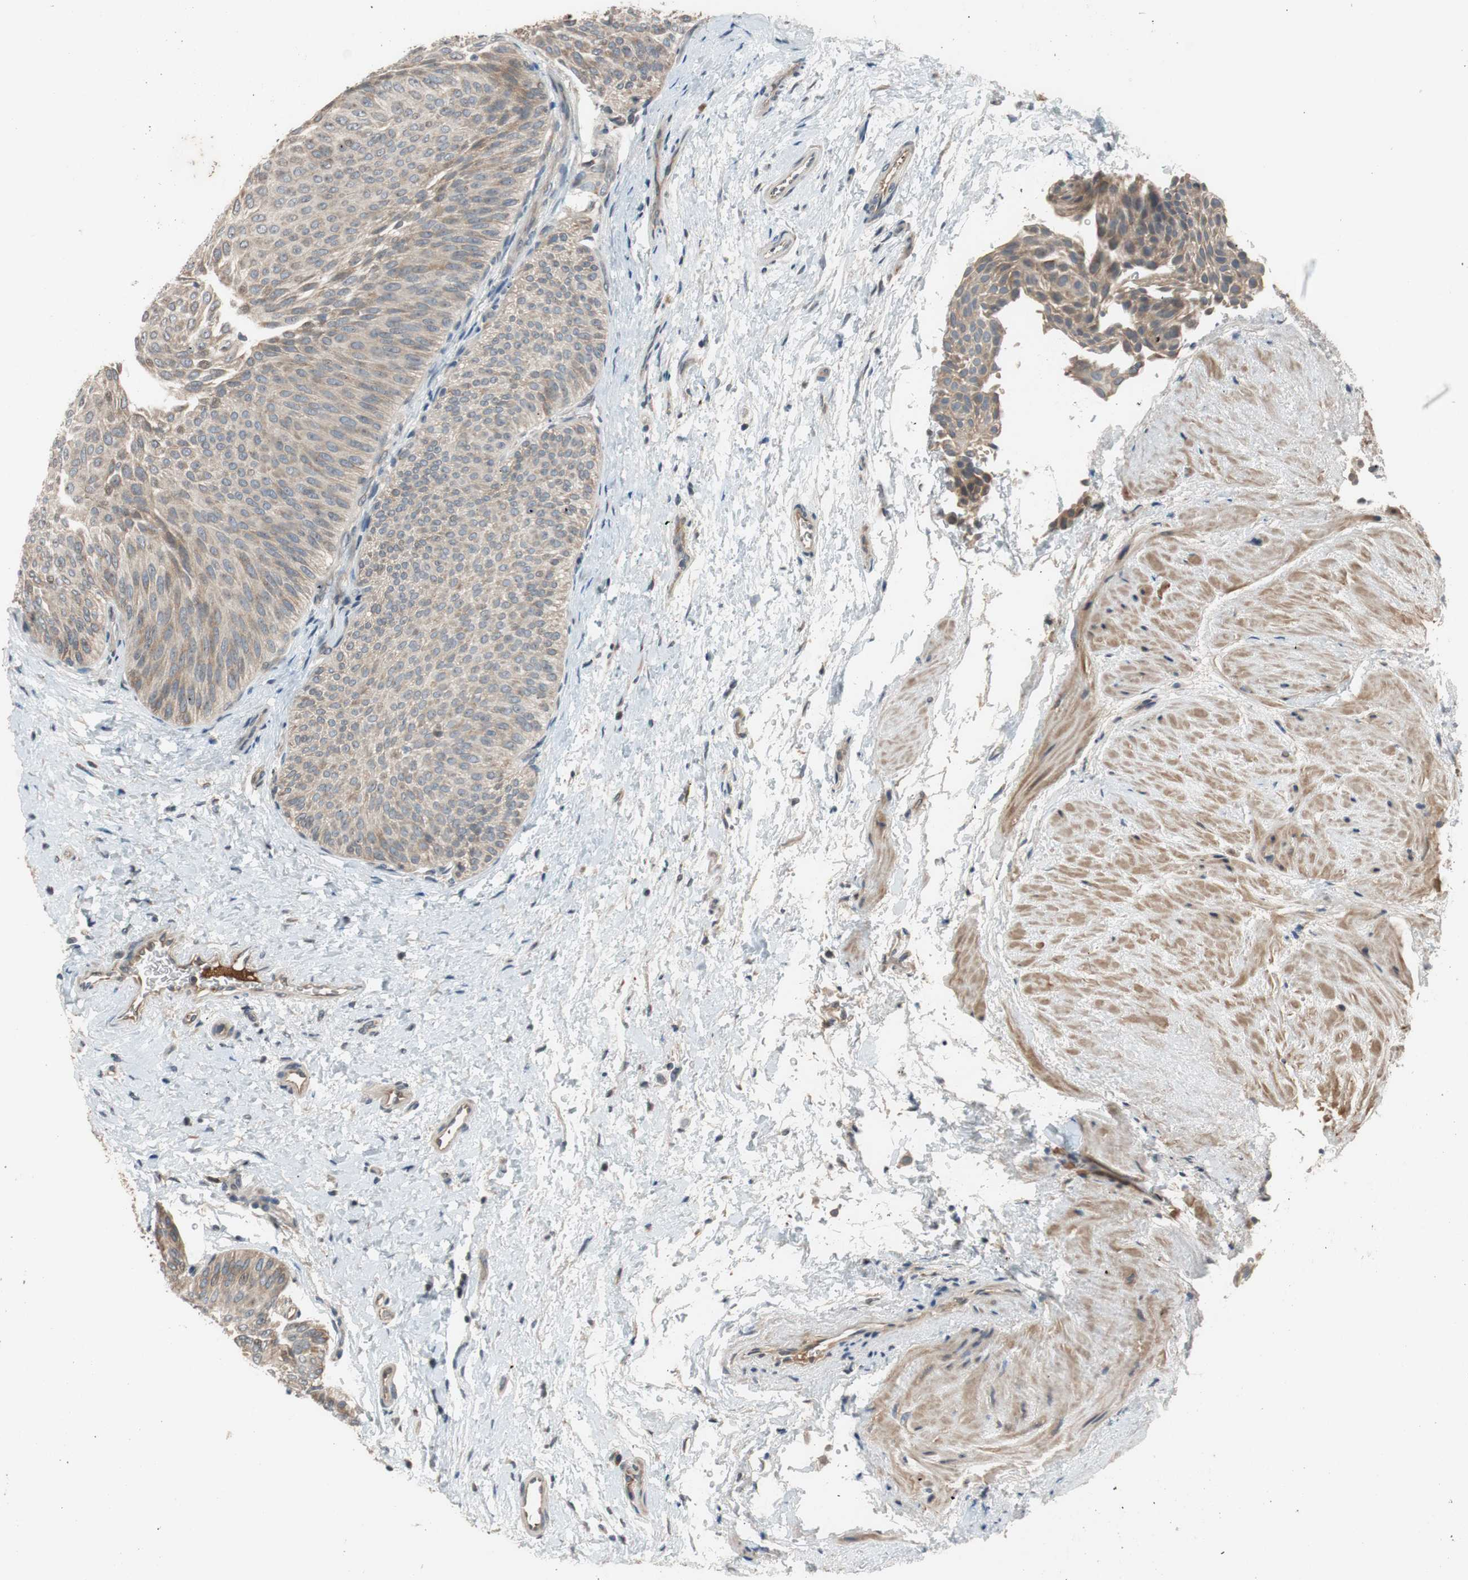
{"staining": {"intensity": "weak", "quantity": ">75%", "location": "cytoplasmic/membranous"}, "tissue": "urothelial cancer", "cell_type": "Tumor cells", "image_type": "cancer", "snomed": [{"axis": "morphology", "description": "Urothelial carcinoma, Low grade"}, {"axis": "topography", "description": "Urinary bladder"}], "caption": "Urothelial carcinoma (low-grade) was stained to show a protein in brown. There is low levels of weak cytoplasmic/membranous staining in approximately >75% of tumor cells. The protein is shown in brown color, while the nuclei are stained blue.", "gene": "C4A", "patient": {"sex": "female", "age": 60}}